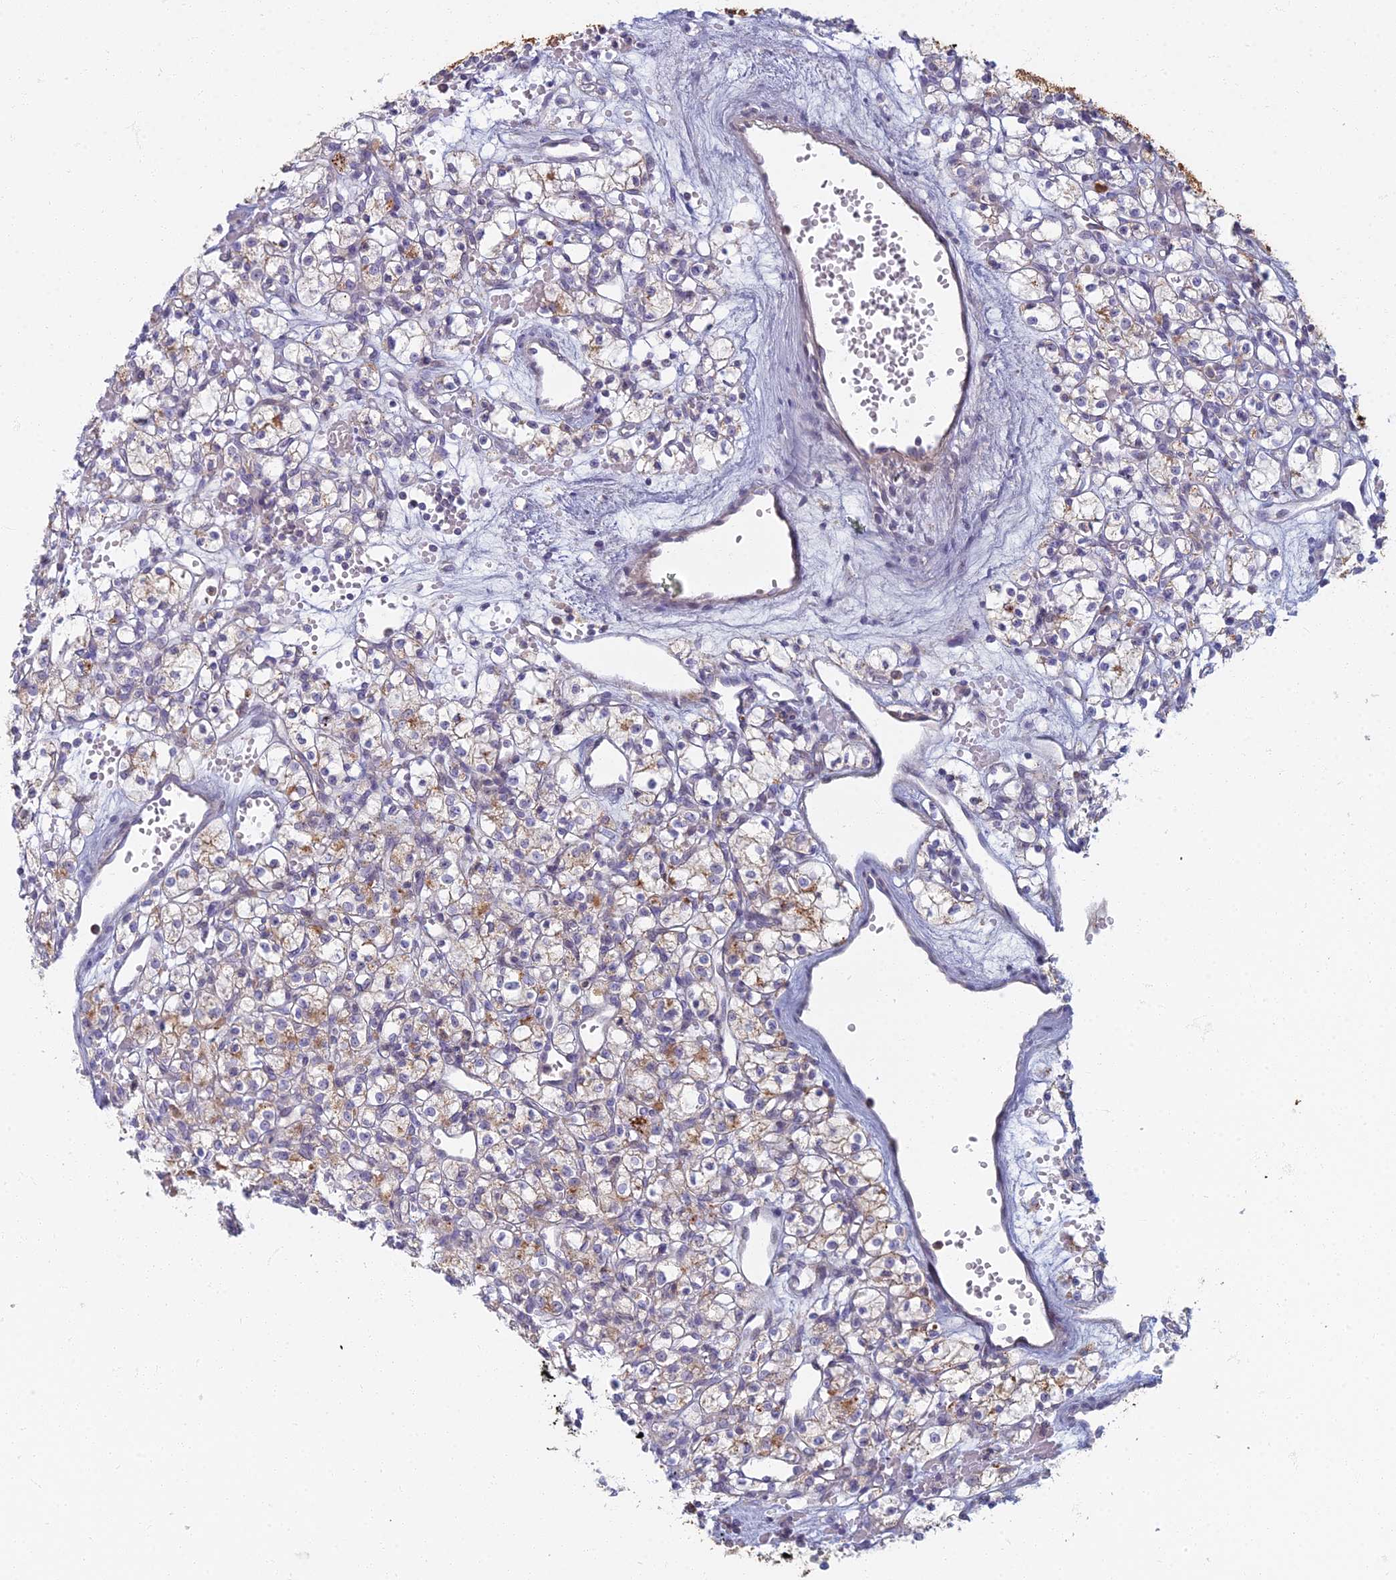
{"staining": {"intensity": "weak", "quantity": "<25%", "location": "cytoplasmic/membranous"}, "tissue": "renal cancer", "cell_type": "Tumor cells", "image_type": "cancer", "snomed": [{"axis": "morphology", "description": "Adenocarcinoma, NOS"}, {"axis": "topography", "description": "Kidney"}], "caption": "Tumor cells are negative for protein expression in human renal cancer (adenocarcinoma).", "gene": "CHMP4B", "patient": {"sex": "female", "age": 59}}